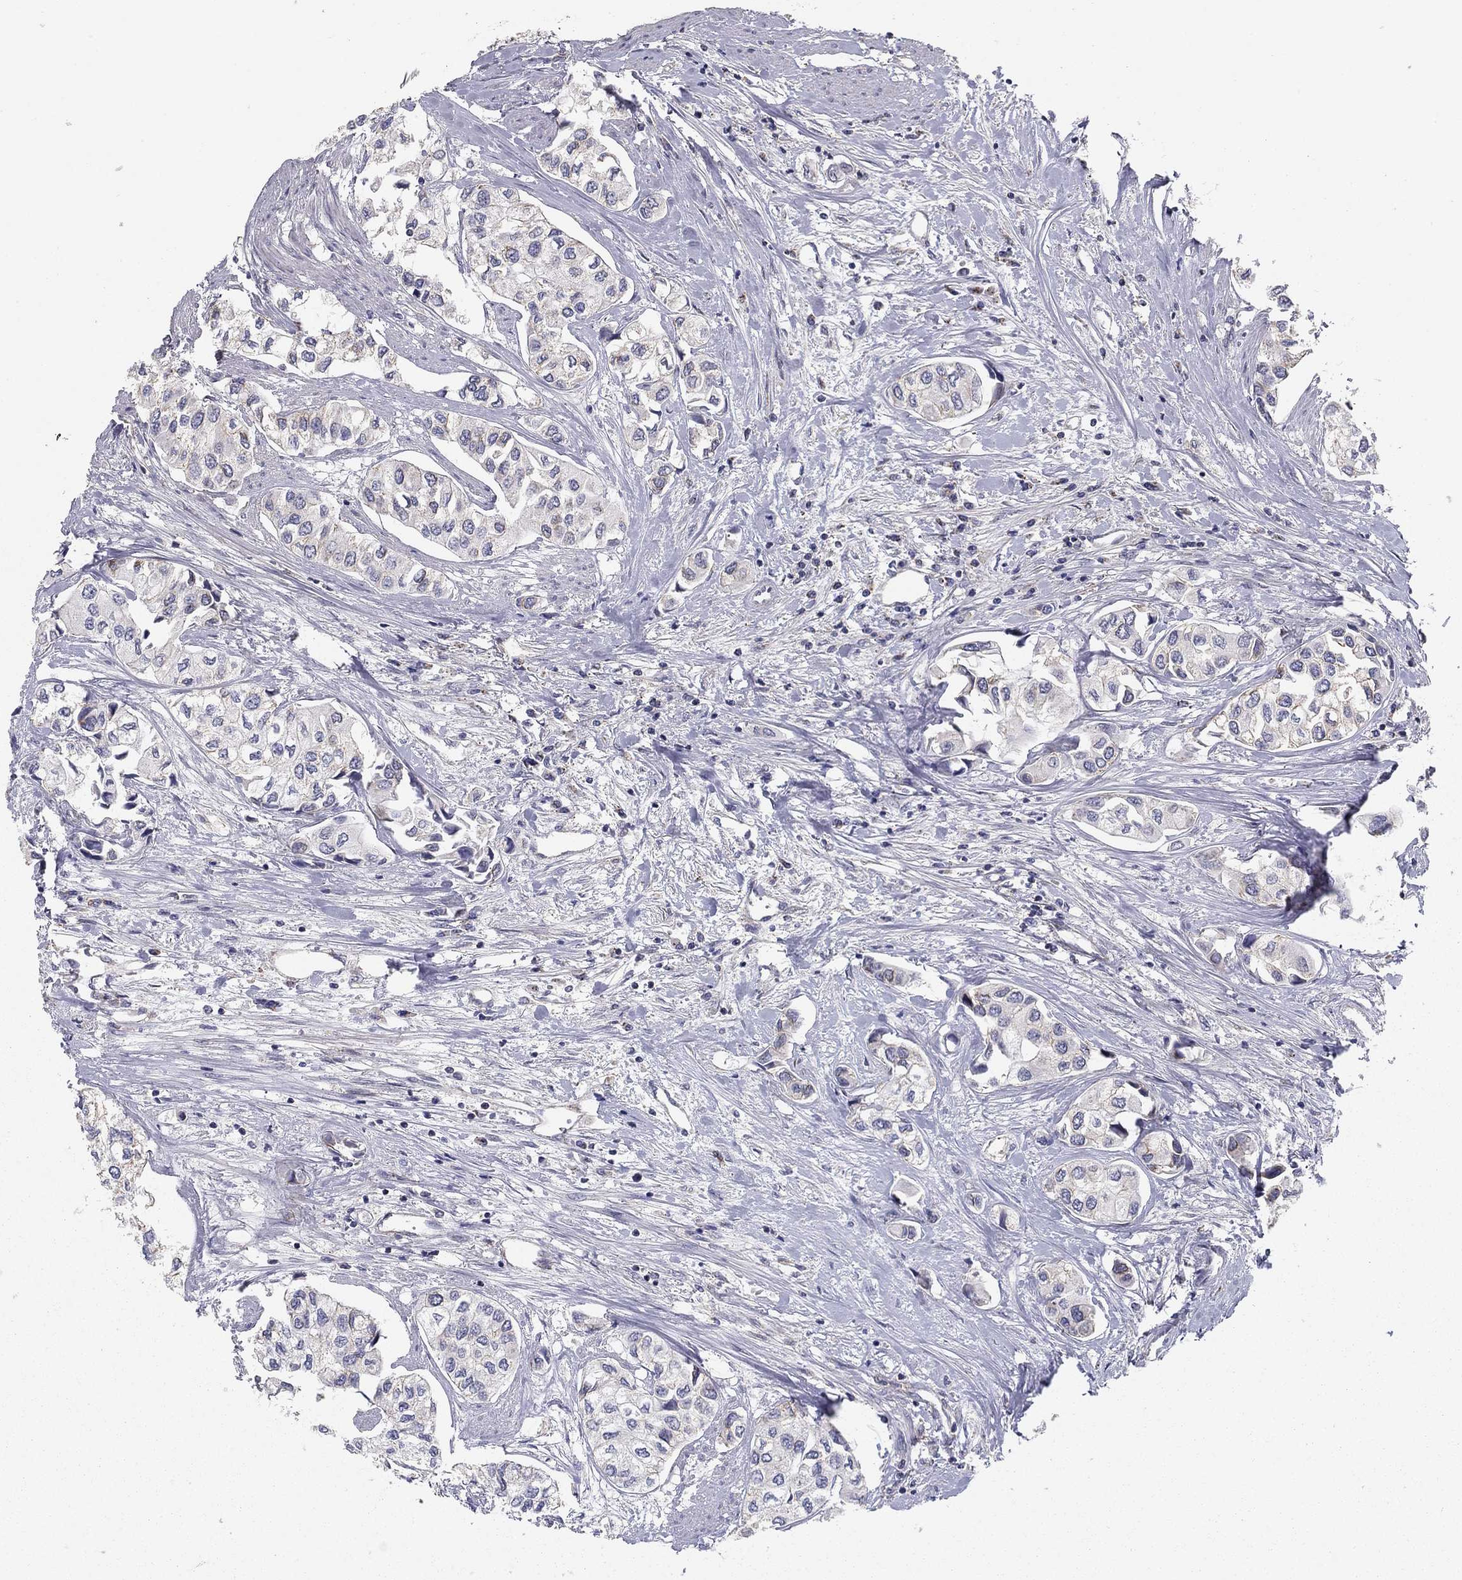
{"staining": {"intensity": "negative", "quantity": "none", "location": "none"}, "tissue": "urothelial cancer", "cell_type": "Tumor cells", "image_type": "cancer", "snomed": [{"axis": "morphology", "description": "Urothelial carcinoma, High grade"}, {"axis": "topography", "description": "Urinary bladder"}], "caption": "The histopathology image exhibits no significant positivity in tumor cells of urothelial cancer. (Immunohistochemistry, brightfield microscopy, high magnification).", "gene": "SEPTIN3", "patient": {"sex": "male", "age": 73}}